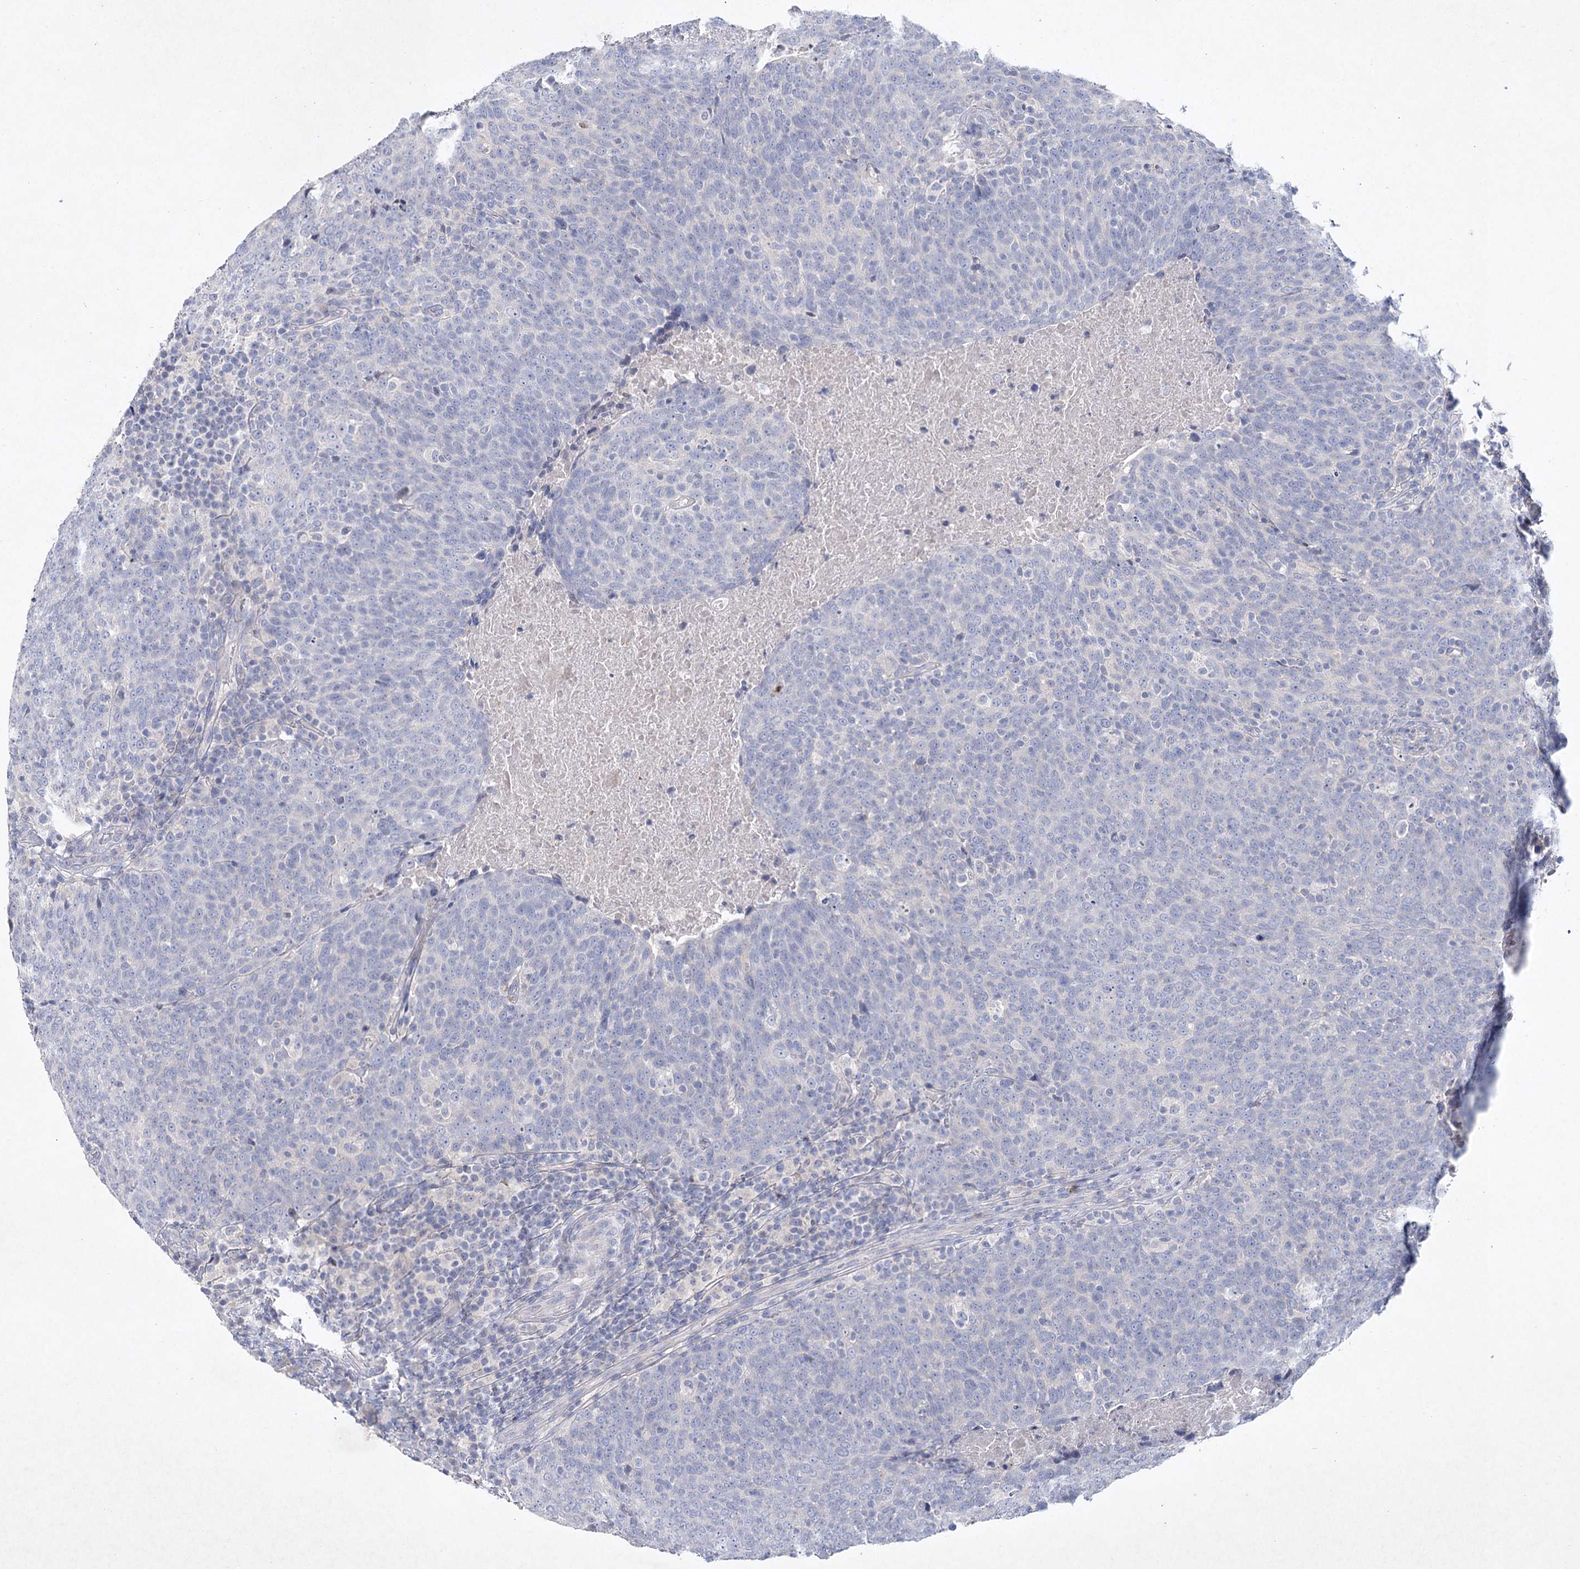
{"staining": {"intensity": "negative", "quantity": "none", "location": "none"}, "tissue": "head and neck cancer", "cell_type": "Tumor cells", "image_type": "cancer", "snomed": [{"axis": "morphology", "description": "Squamous cell carcinoma, NOS"}, {"axis": "morphology", "description": "Squamous cell carcinoma, metastatic, NOS"}, {"axis": "topography", "description": "Lymph node"}, {"axis": "topography", "description": "Head-Neck"}], "caption": "Tumor cells are negative for brown protein staining in head and neck cancer.", "gene": "MAP3K13", "patient": {"sex": "male", "age": 62}}